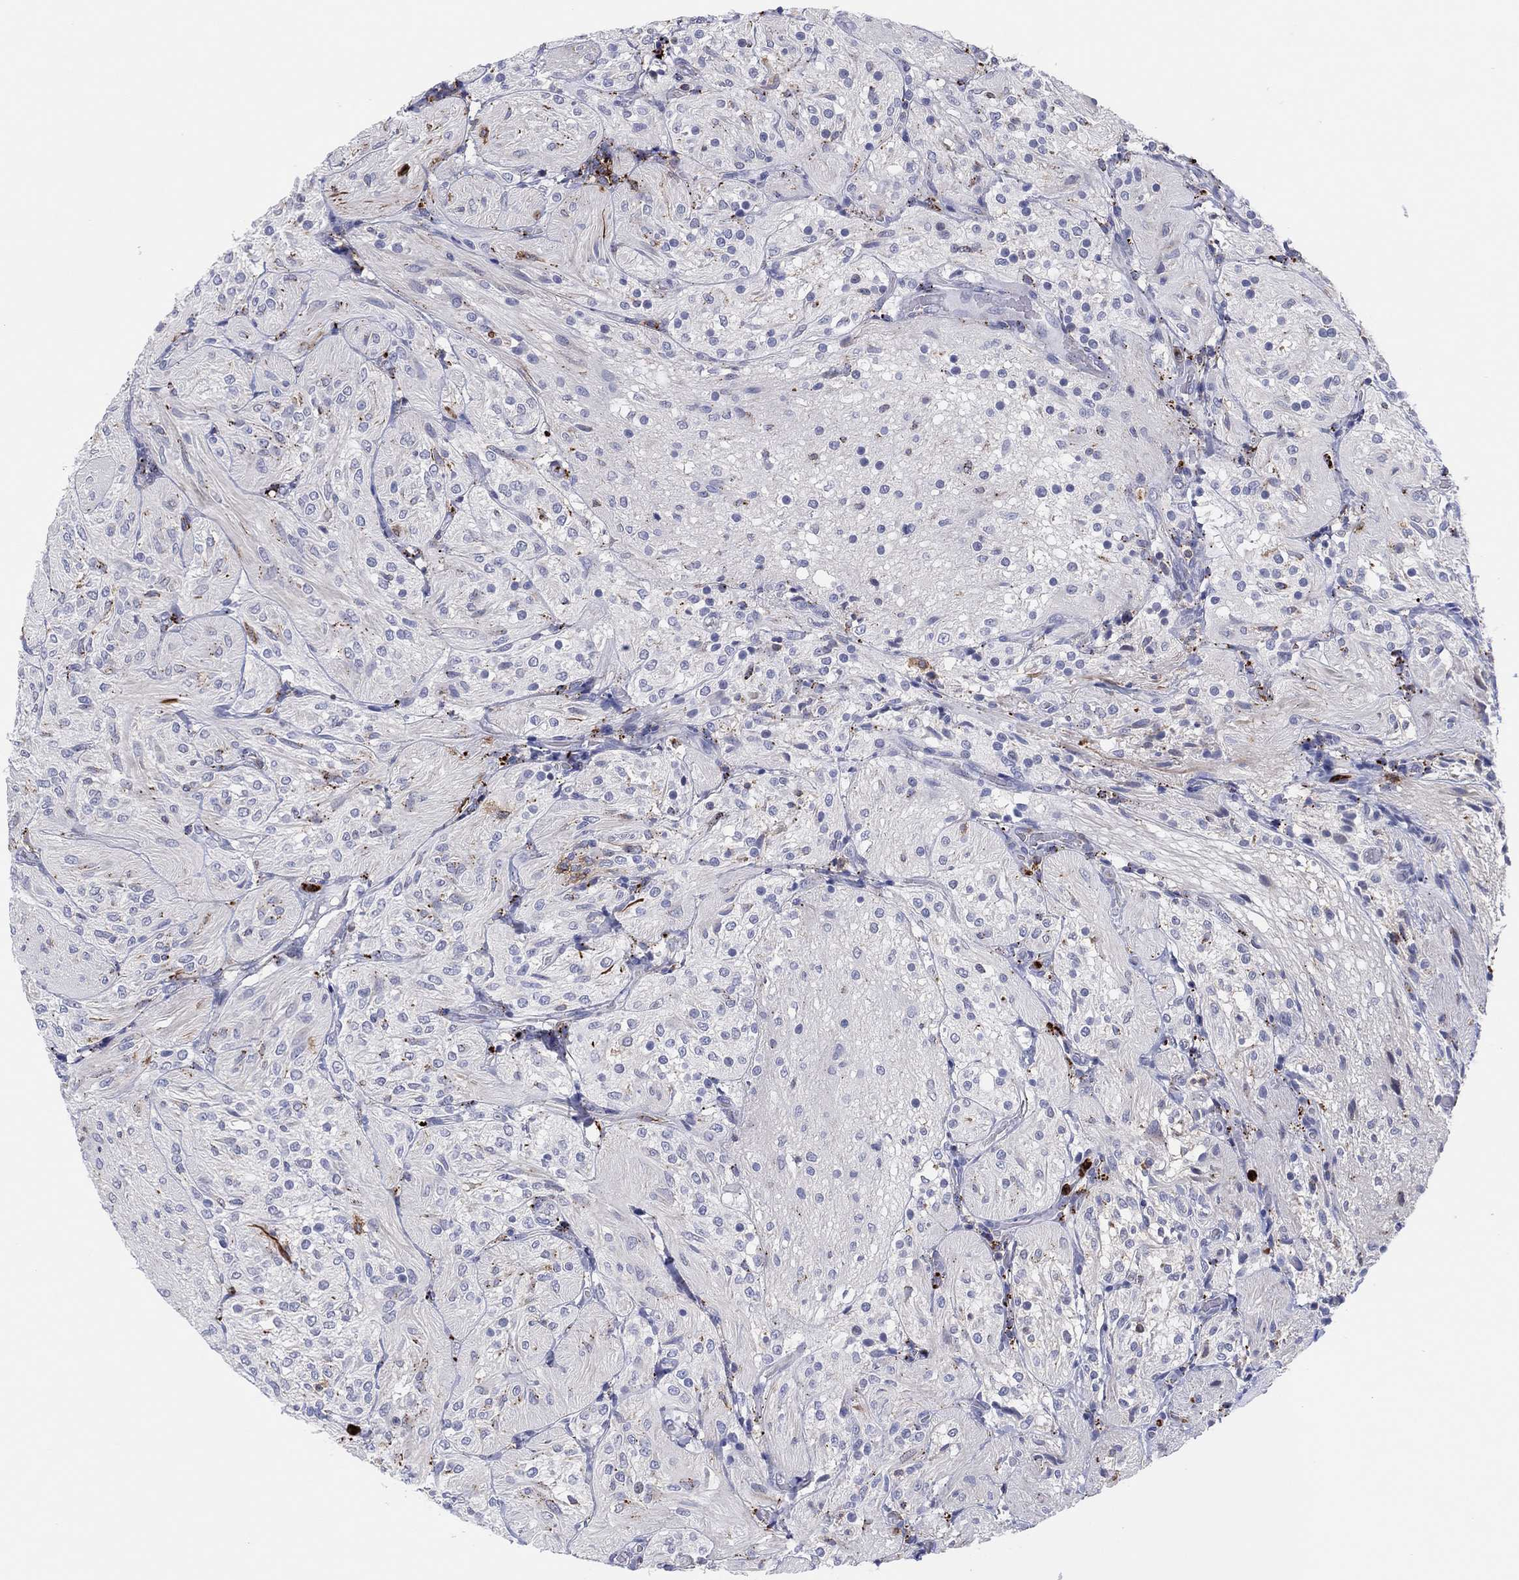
{"staining": {"intensity": "negative", "quantity": "none", "location": "none"}, "tissue": "glioma", "cell_type": "Tumor cells", "image_type": "cancer", "snomed": [{"axis": "morphology", "description": "Glioma, malignant, Low grade"}, {"axis": "topography", "description": "Brain"}], "caption": "Human low-grade glioma (malignant) stained for a protein using immunohistochemistry (IHC) displays no staining in tumor cells.", "gene": "PLAC8", "patient": {"sex": "male", "age": 3}}